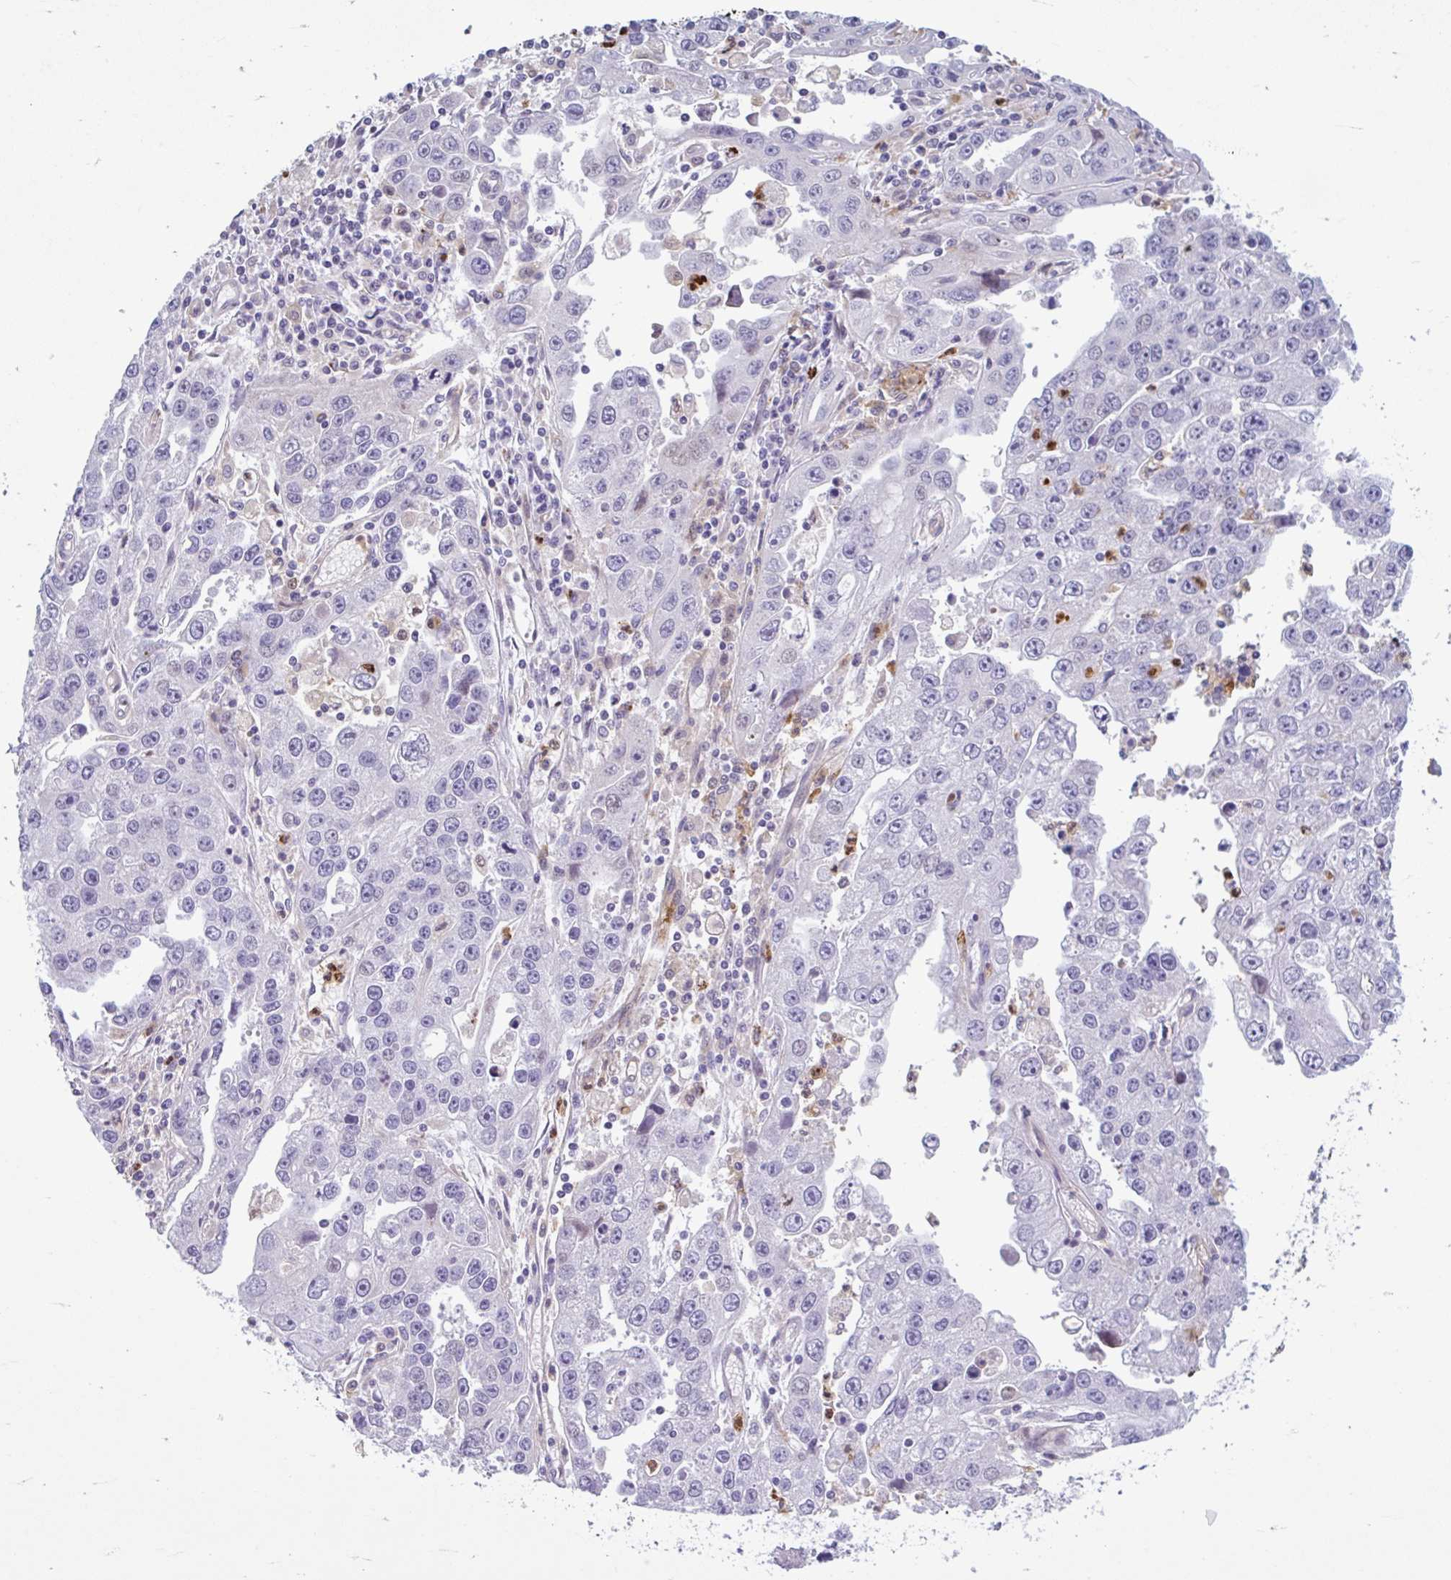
{"staining": {"intensity": "negative", "quantity": "none", "location": "none"}, "tissue": "endometrial cancer", "cell_type": "Tumor cells", "image_type": "cancer", "snomed": [{"axis": "morphology", "description": "Adenocarcinoma, NOS"}, {"axis": "topography", "description": "Uterus"}], "caption": "An image of adenocarcinoma (endometrial) stained for a protein exhibits no brown staining in tumor cells. (DAB IHC with hematoxylin counter stain).", "gene": "CEP120", "patient": {"sex": "female", "age": 62}}